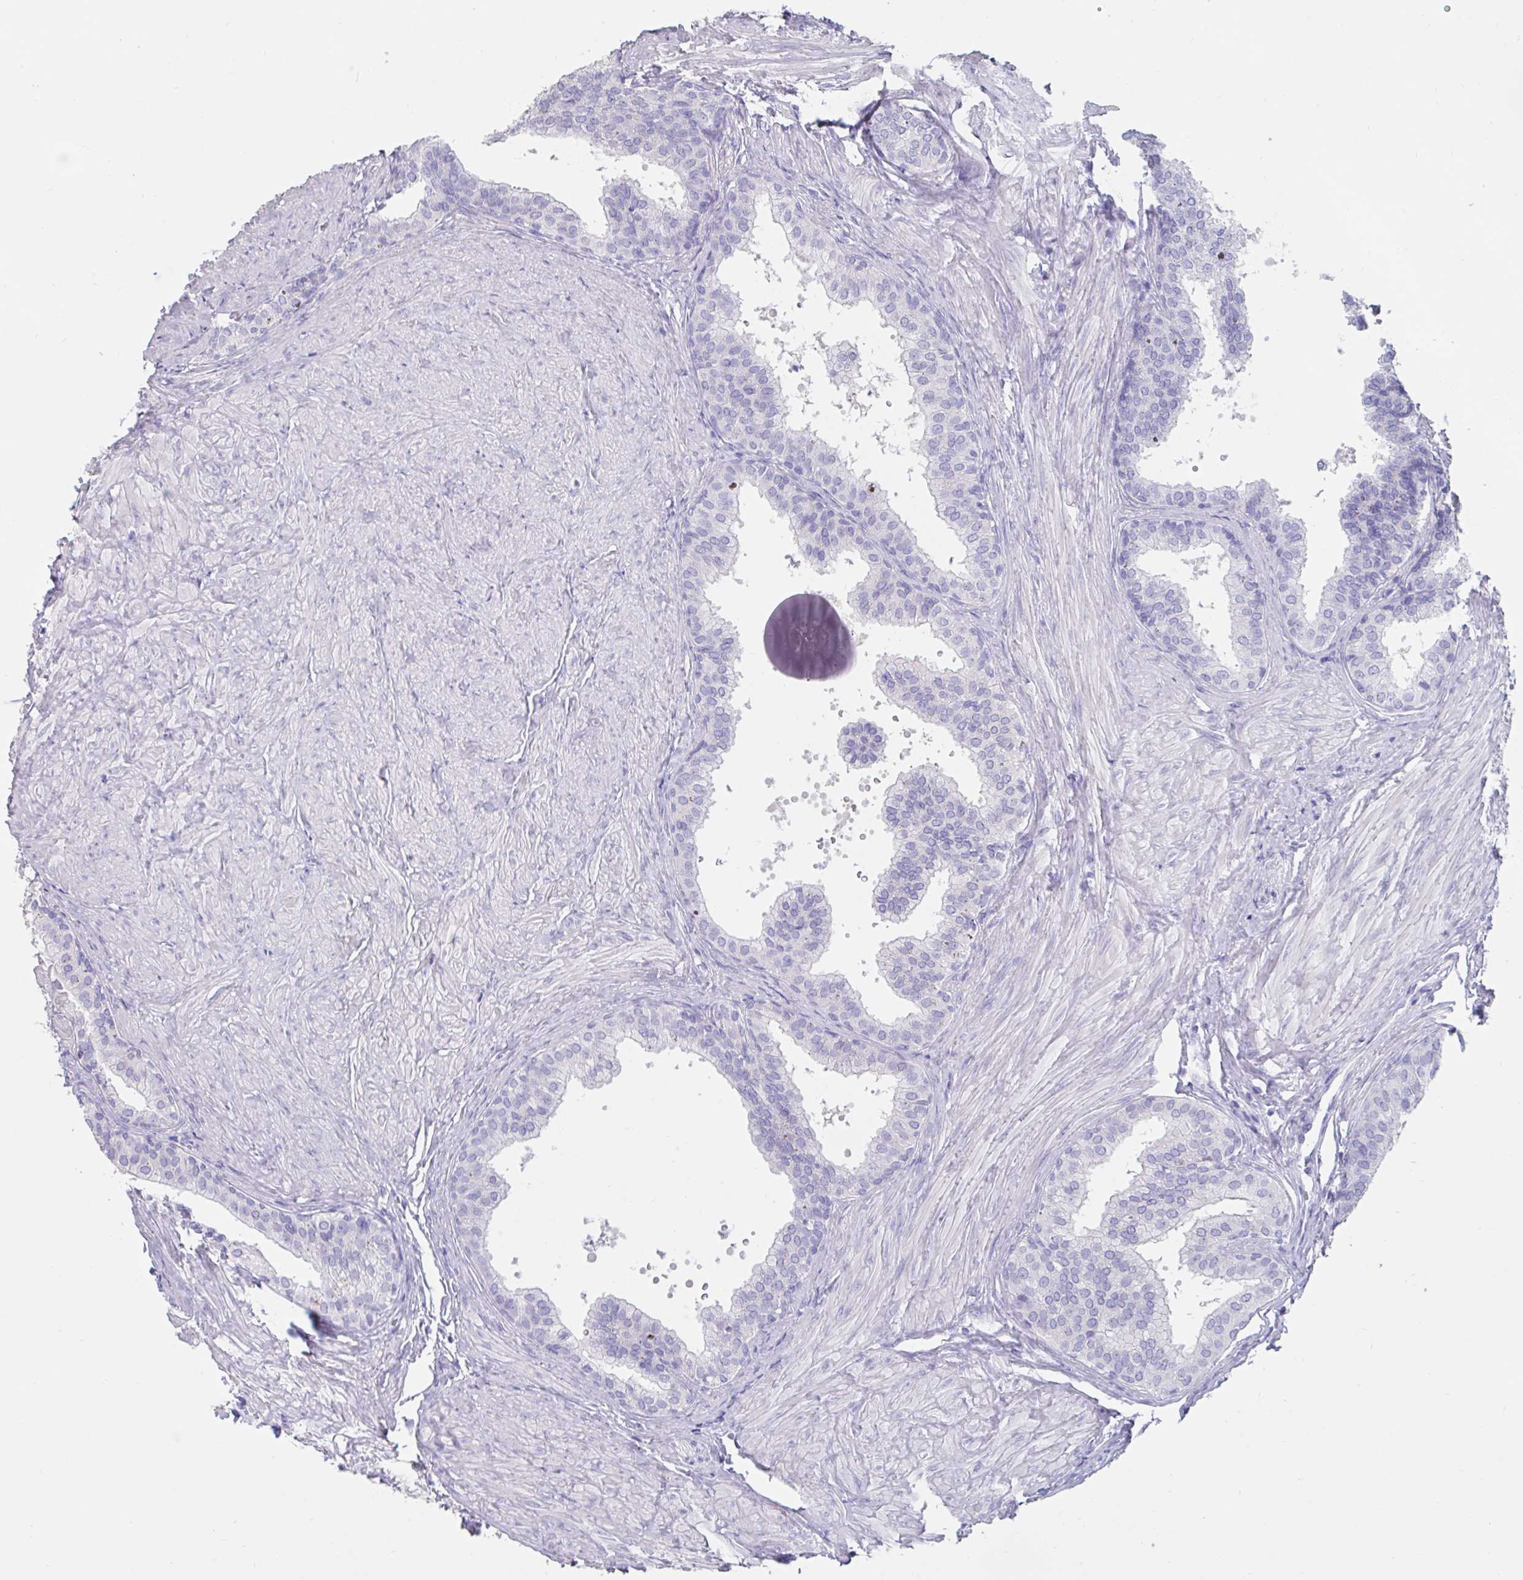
{"staining": {"intensity": "negative", "quantity": "none", "location": "none"}, "tissue": "prostate", "cell_type": "Glandular cells", "image_type": "normal", "snomed": [{"axis": "morphology", "description": "Normal tissue, NOS"}, {"axis": "topography", "description": "Prostate"}, {"axis": "topography", "description": "Peripheral nerve tissue"}], "caption": "Prostate was stained to show a protein in brown. There is no significant staining in glandular cells. (Stains: DAB (3,3'-diaminobenzidine) immunohistochemistry with hematoxylin counter stain, Microscopy: brightfield microscopy at high magnification).", "gene": "TNNC1", "patient": {"sex": "male", "age": 55}}